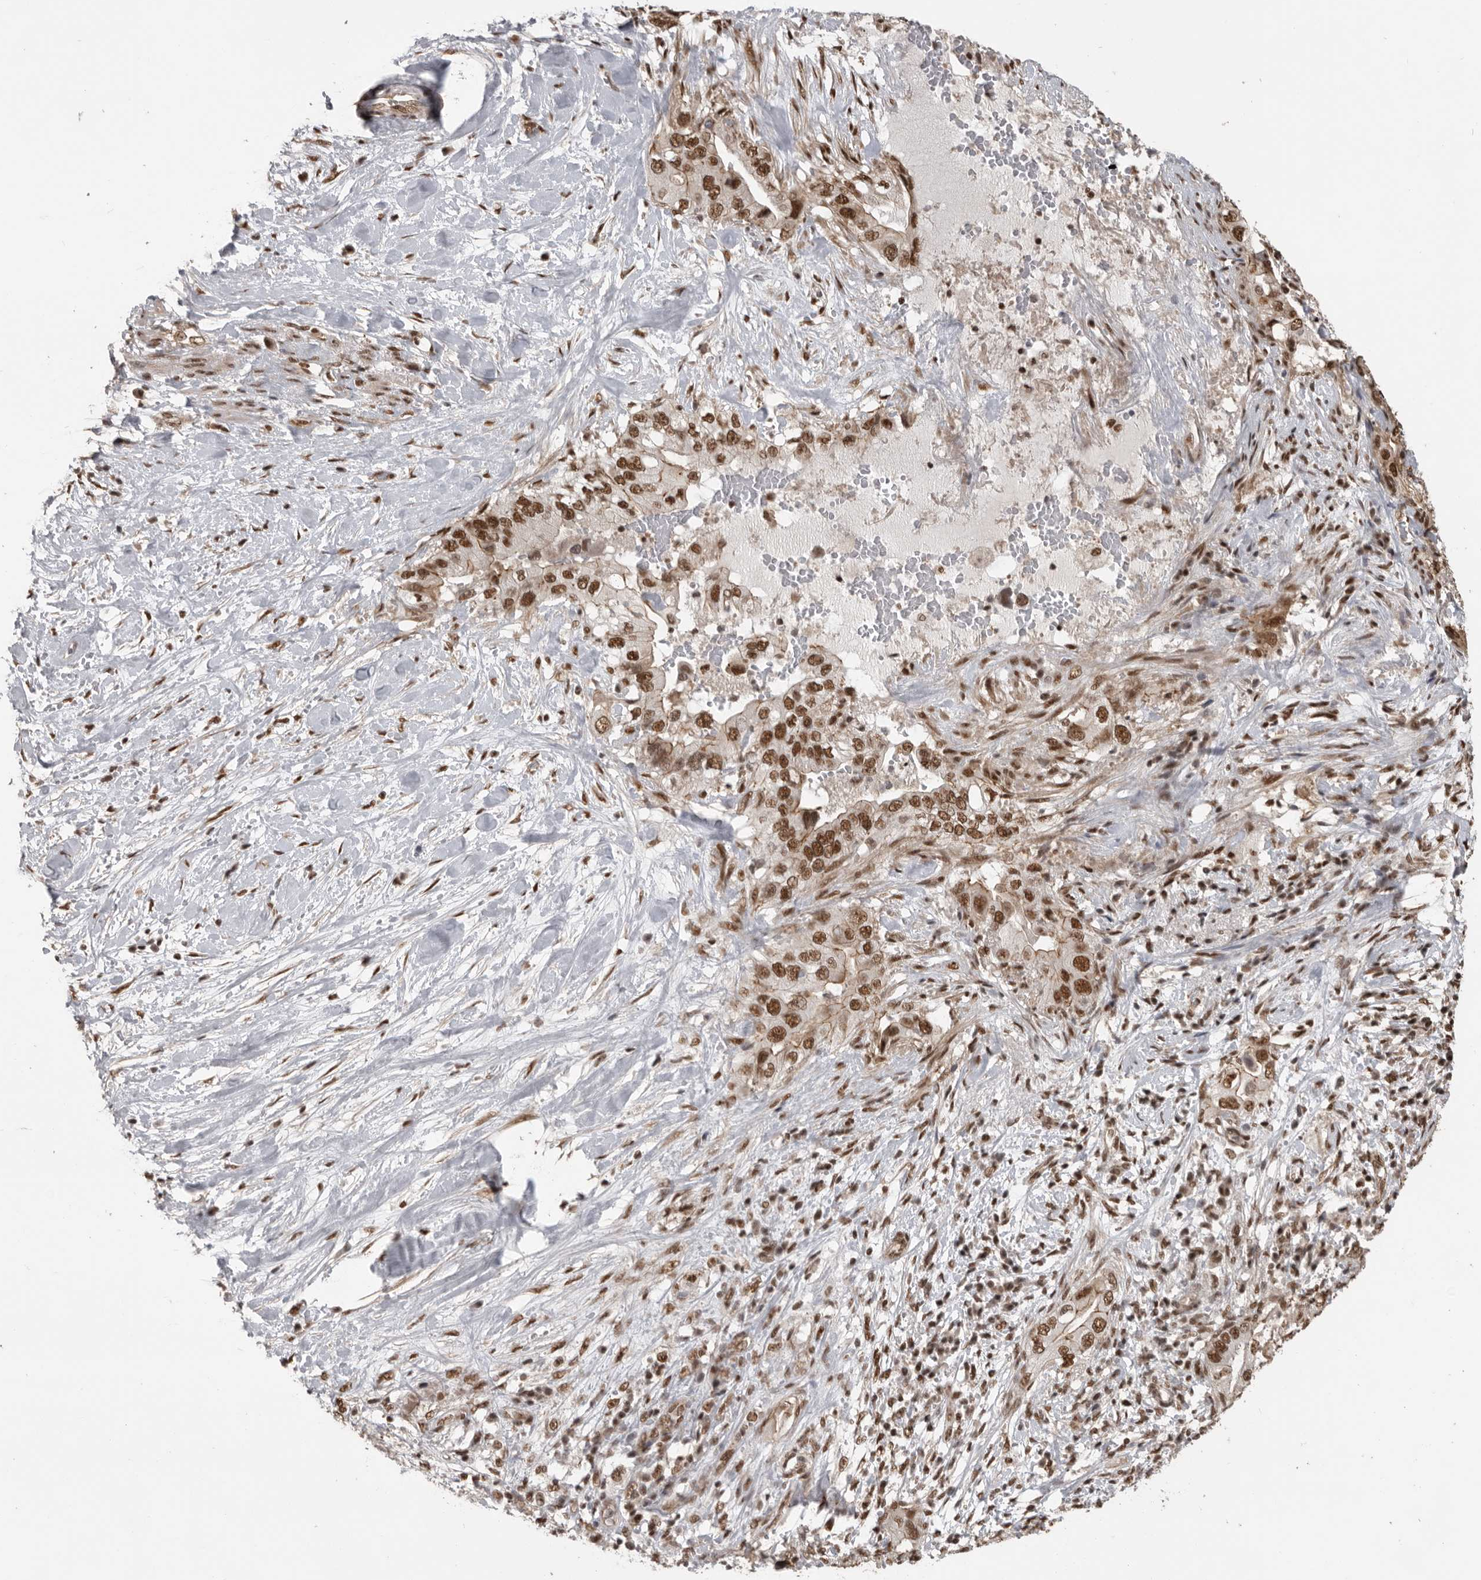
{"staining": {"intensity": "strong", "quantity": ">75%", "location": "nuclear"}, "tissue": "pancreatic cancer", "cell_type": "Tumor cells", "image_type": "cancer", "snomed": [{"axis": "morphology", "description": "Inflammation, NOS"}, {"axis": "morphology", "description": "Adenocarcinoma, NOS"}, {"axis": "topography", "description": "Pancreas"}], "caption": "A high-resolution photomicrograph shows IHC staining of pancreatic adenocarcinoma, which demonstrates strong nuclear staining in approximately >75% of tumor cells.", "gene": "CBLL1", "patient": {"sex": "female", "age": 56}}